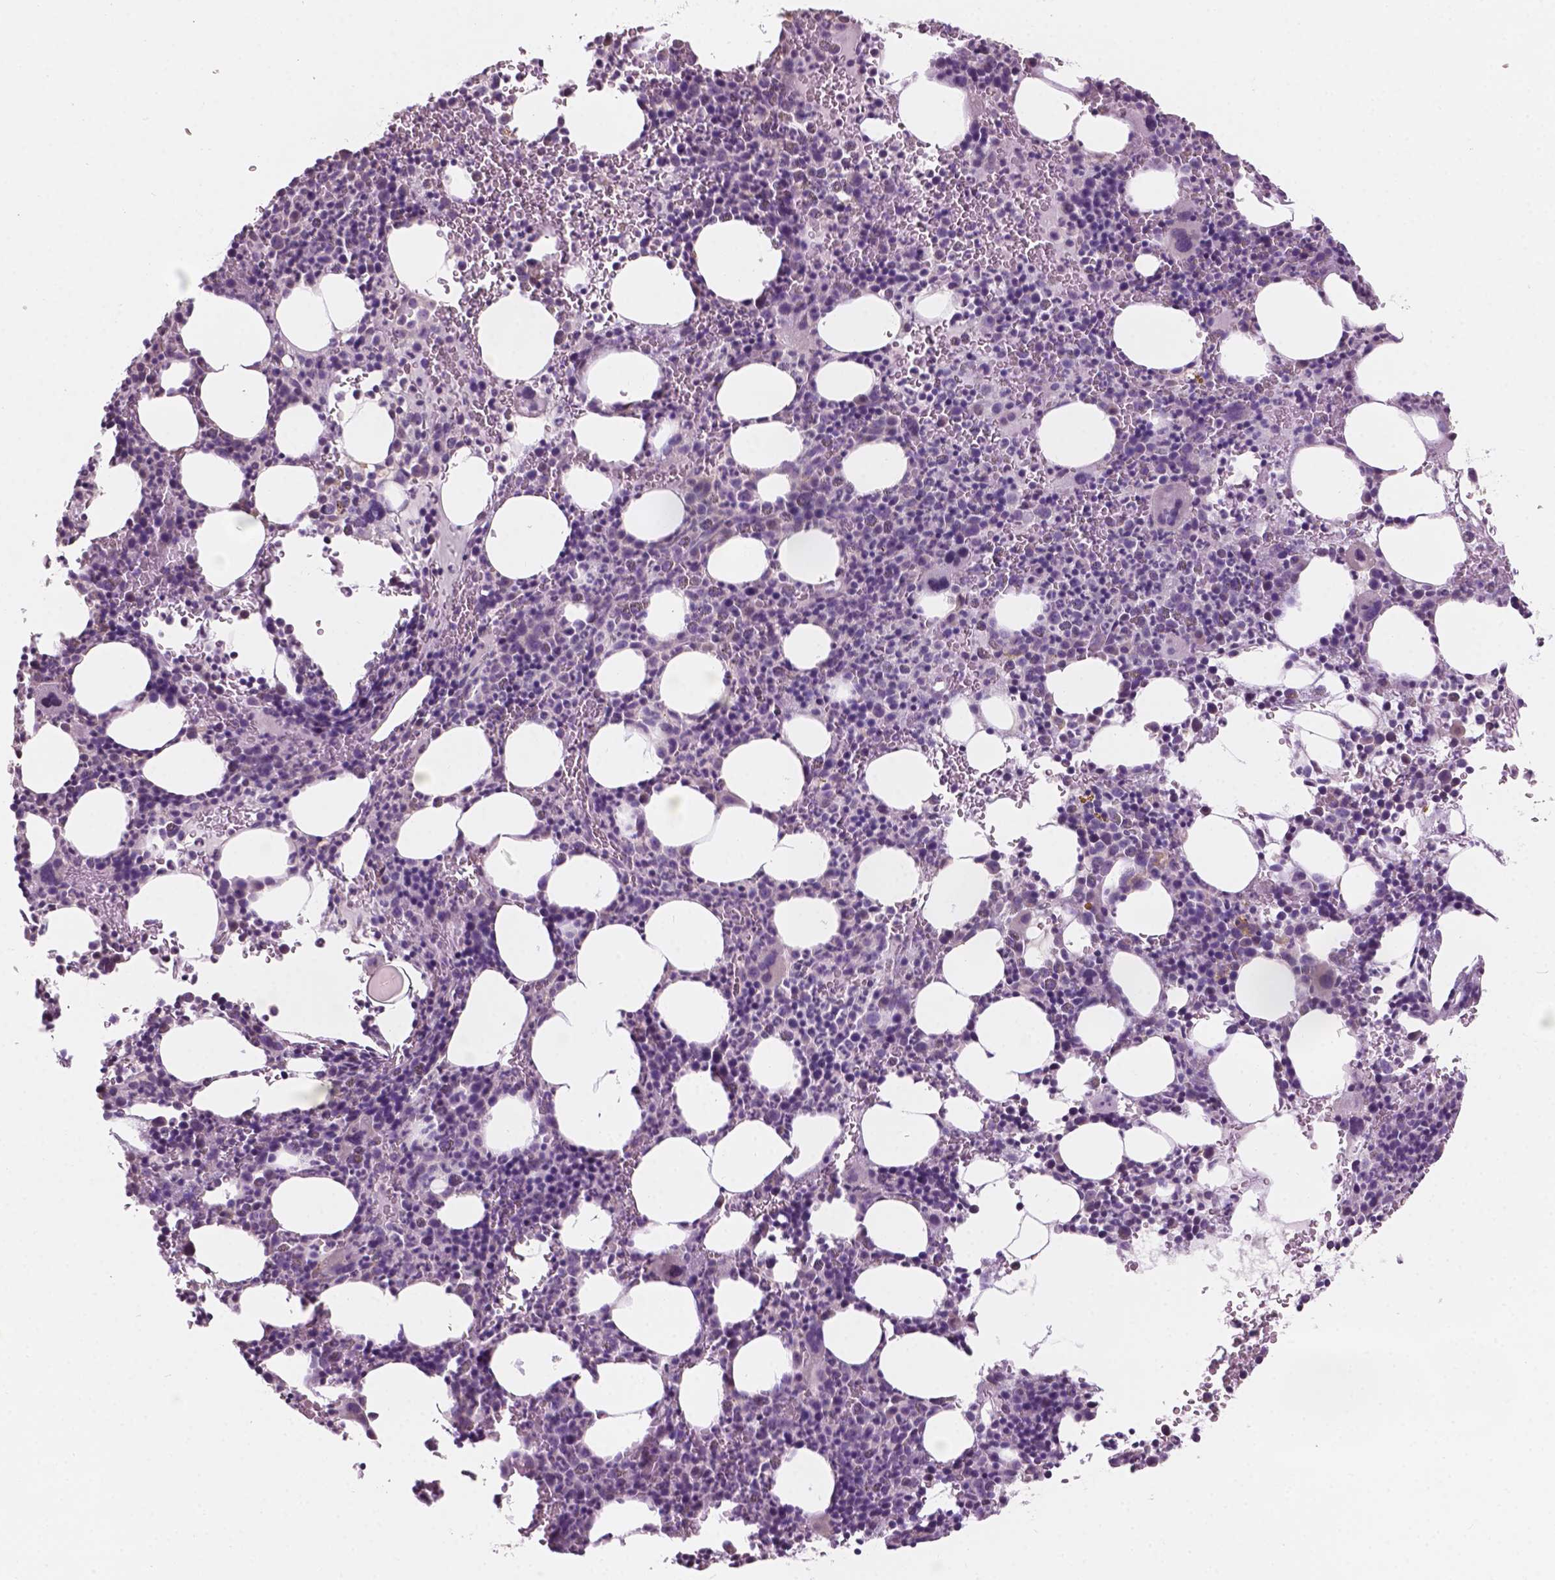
{"staining": {"intensity": "negative", "quantity": "none", "location": "none"}, "tissue": "bone marrow", "cell_type": "Hematopoietic cells", "image_type": "normal", "snomed": [{"axis": "morphology", "description": "Normal tissue, NOS"}, {"axis": "topography", "description": "Bone marrow"}], "caption": "Immunohistochemistry (IHC) micrograph of benign human bone marrow stained for a protein (brown), which shows no expression in hematopoietic cells. The staining was performed using DAB (3,3'-diaminobenzidine) to visualize the protein expression in brown, while the nuclei were stained in blue with hematoxylin (Magnification: 20x).", "gene": "SBSN", "patient": {"sex": "male", "age": 63}}